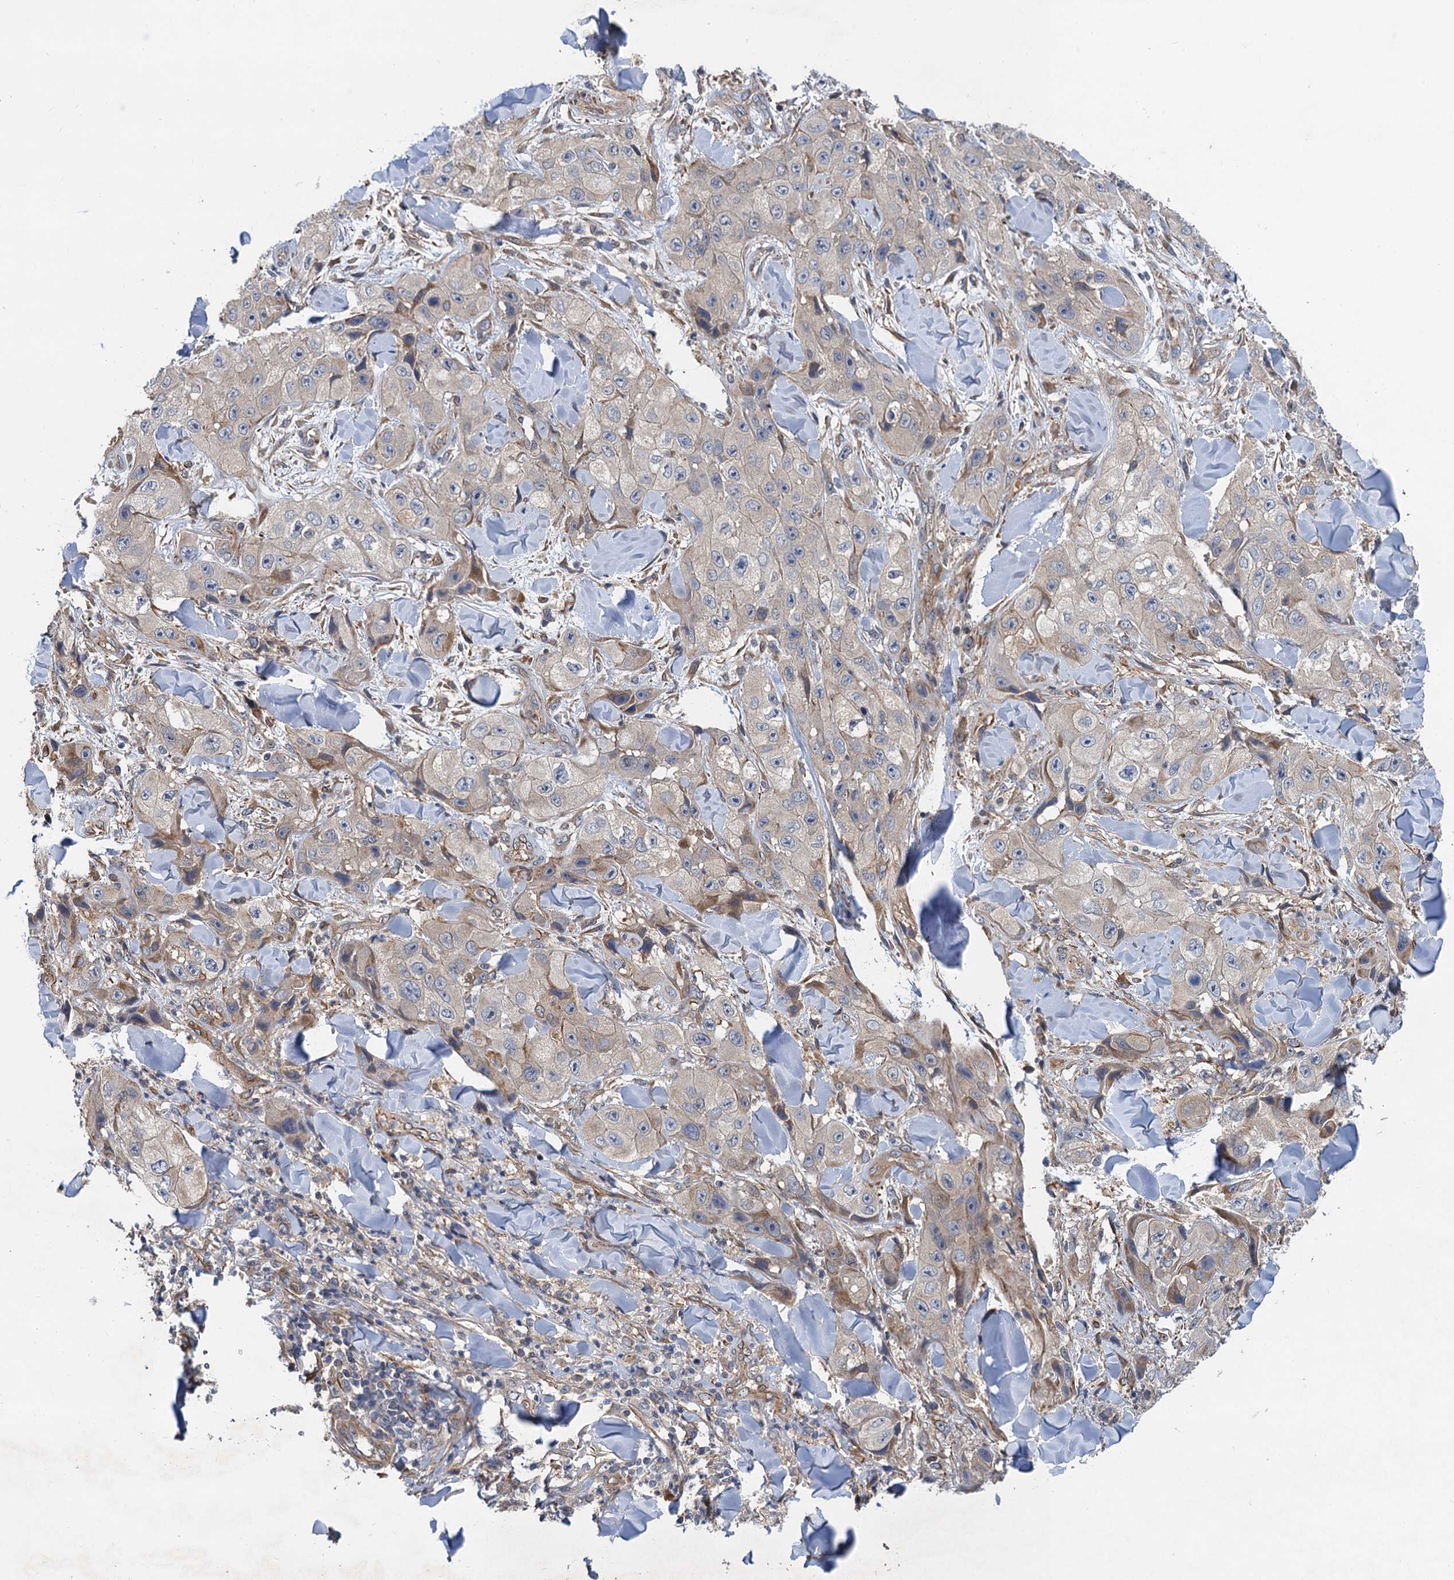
{"staining": {"intensity": "negative", "quantity": "none", "location": "none"}, "tissue": "skin cancer", "cell_type": "Tumor cells", "image_type": "cancer", "snomed": [{"axis": "morphology", "description": "Squamous cell carcinoma, NOS"}, {"axis": "topography", "description": "Skin"}, {"axis": "topography", "description": "Subcutis"}], "caption": "Tumor cells show no significant protein positivity in squamous cell carcinoma (skin). (Stains: DAB immunohistochemistry (IHC) with hematoxylin counter stain, Microscopy: brightfield microscopy at high magnification).", "gene": "PJA2", "patient": {"sex": "male", "age": 73}}